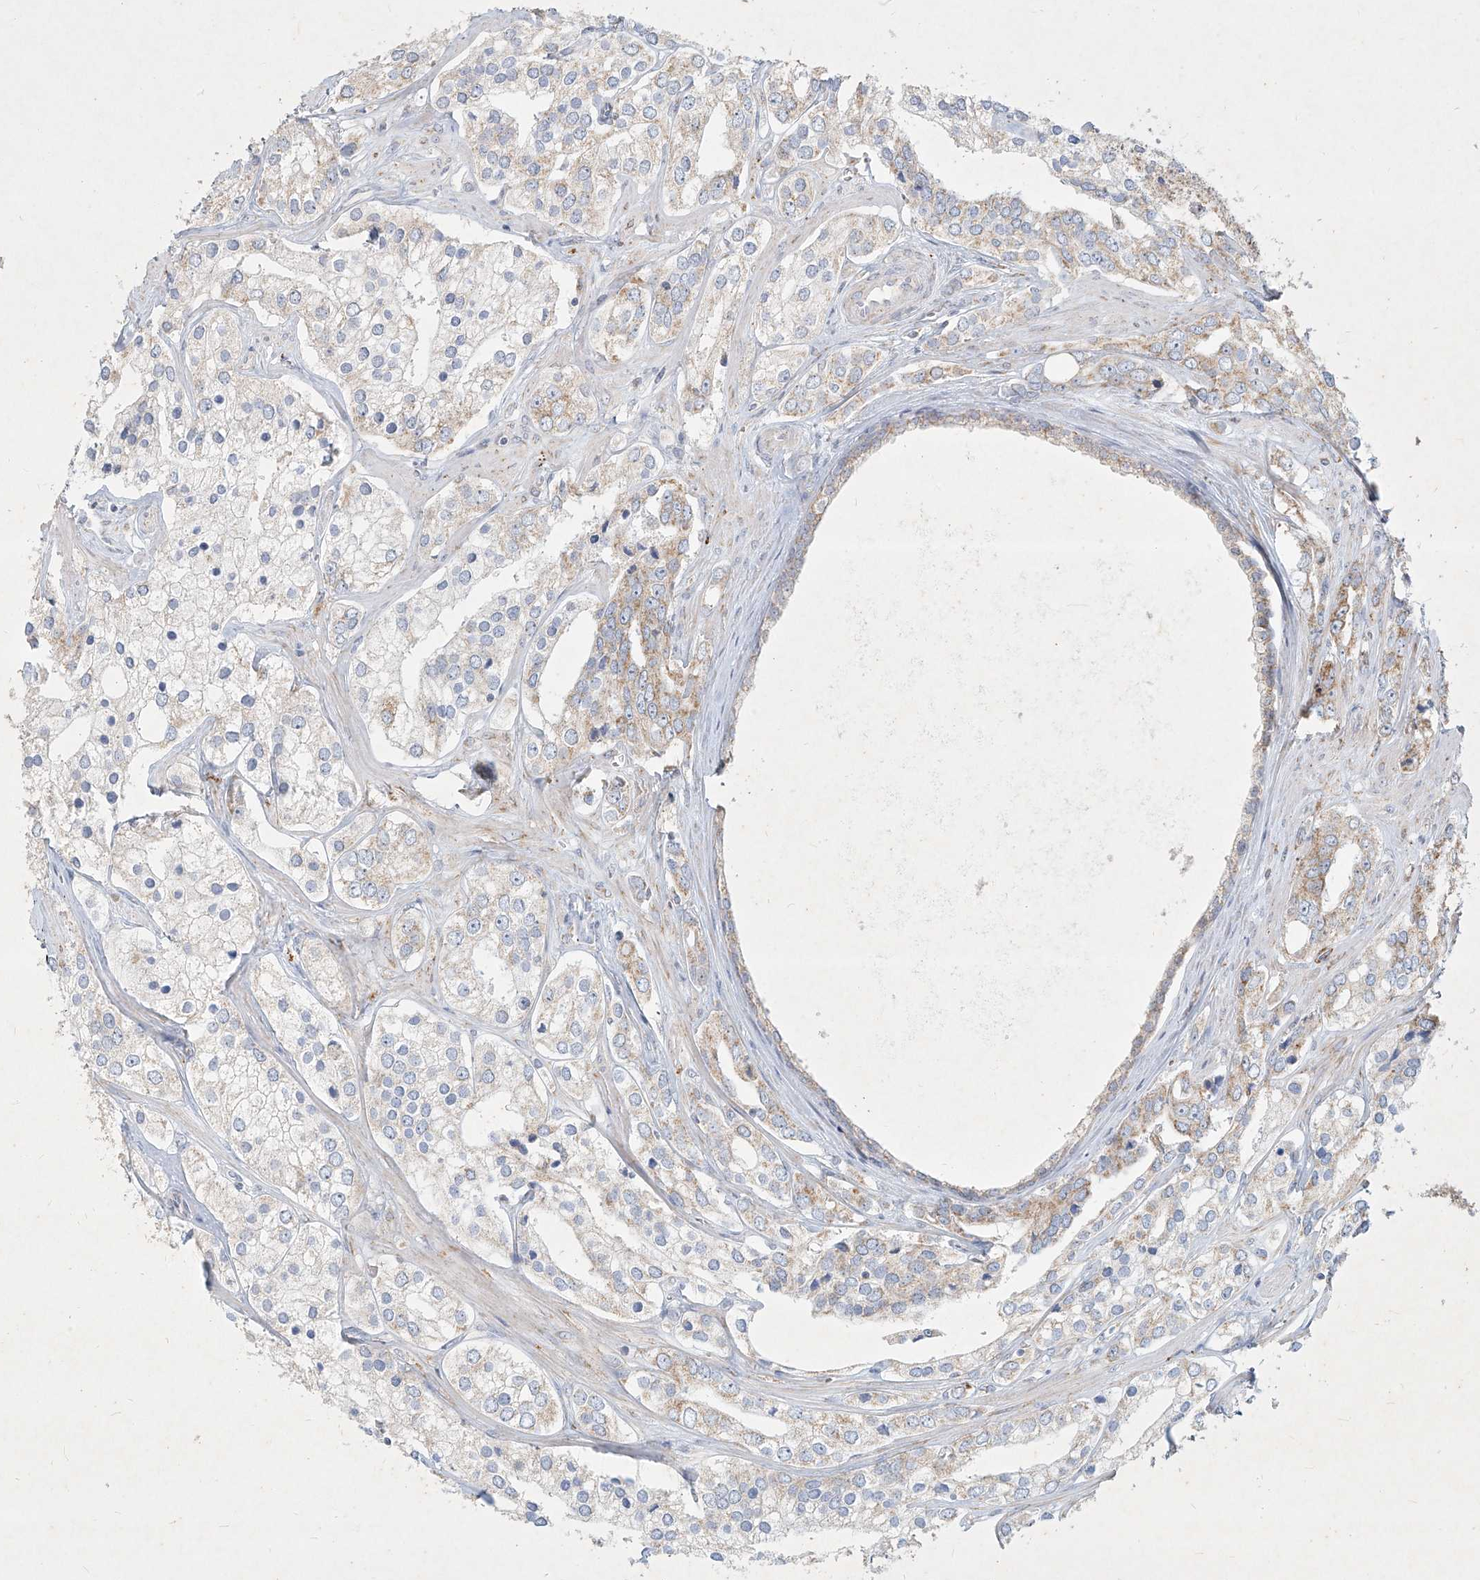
{"staining": {"intensity": "moderate", "quantity": "<25%", "location": "cytoplasmic/membranous"}, "tissue": "prostate cancer", "cell_type": "Tumor cells", "image_type": "cancer", "snomed": [{"axis": "morphology", "description": "Adenocarcinoma, High grade"}, {"axis": "topography", "description": "Prostate"}], "caption": "A brown stain highlights moderate cytoplasmic/membranous positivity of a protein in prostate cancer (adenocarcinoma (high-grade)) tumor cells. Nuclei are stained in blue.", "gene": "MTX2", "patient": {"sex": "male", "age": 66}}